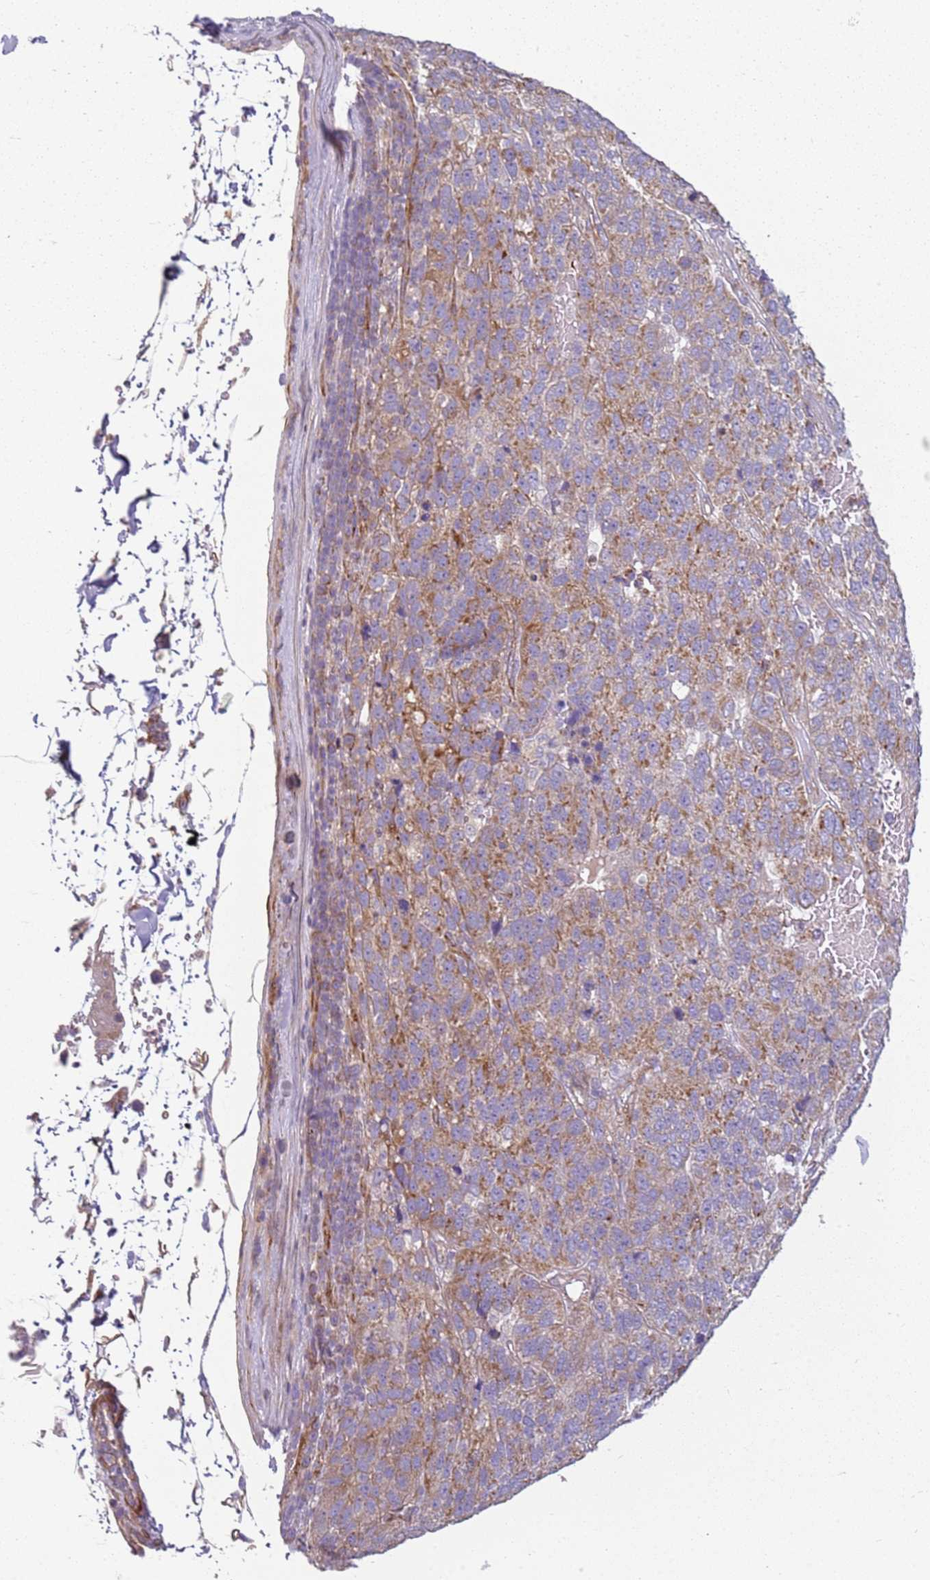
{"staining": {"intensity": "weak", "quantity": "25%-75%", "location": "cytoplasmic/membranous"}, "tissue": "pancreatic cancer", "cell_type": "Tumor cells", "image_type": "cancer", "snomed": [{"axis": "morphology", "description": "Adenocarcinoma, NOS"}, {"axis": "topography", "description": "Pancreas"}], "caption": "High-magnification brightfield microscopy of pancreatic cancer stained with DAB (brown) and counterstained with hematoxylin (blue). tumor cells exhibit weak cytoplasmic/membranous positivity is appreciated in approximately25%-75% of cells.", "gene": "TMEM200C", "patient": {"sex": "female", "age": 61}}